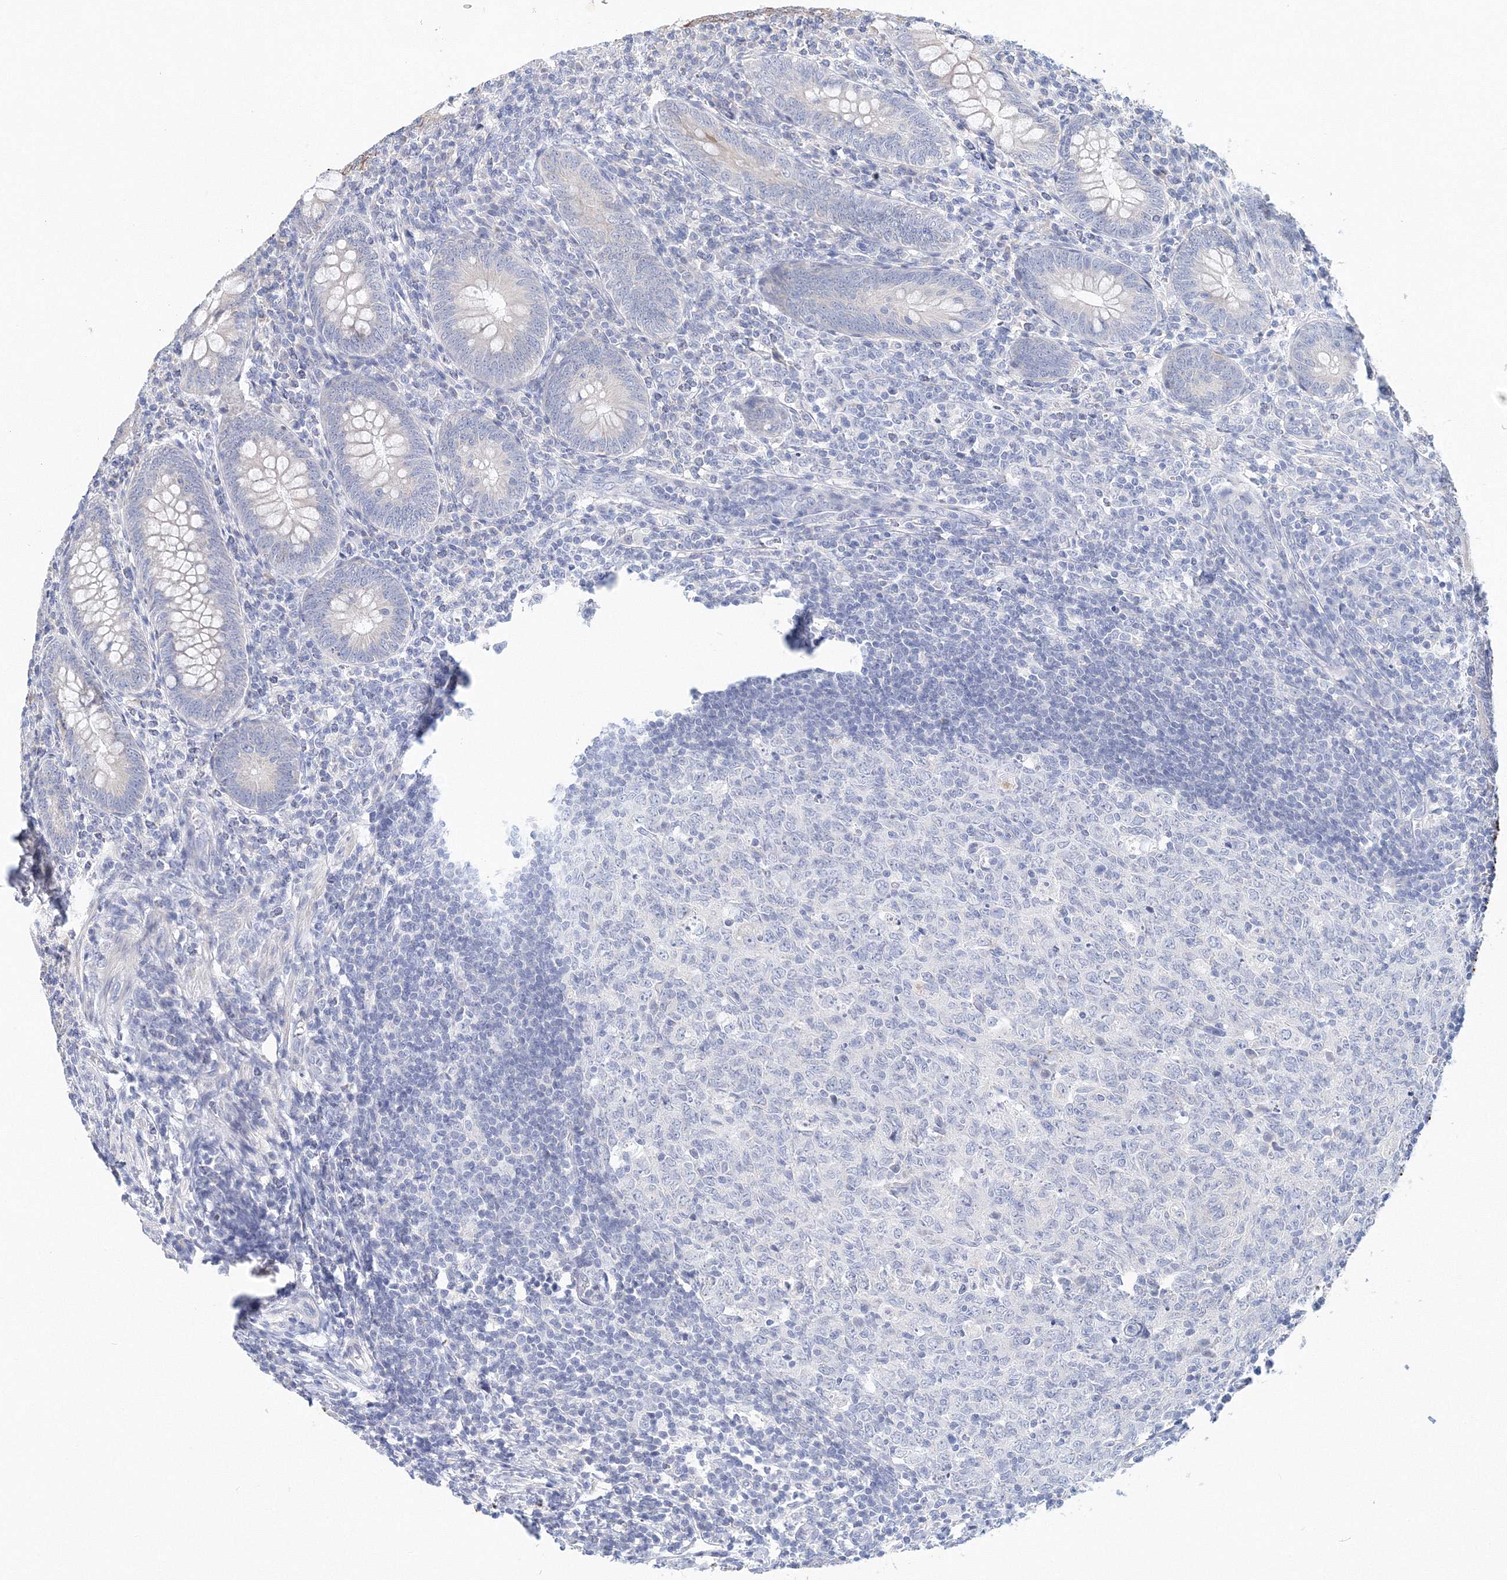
{"staining": {"intensity": "moderate", "quantity": "<25%", "location": "cytoplasmic/membranous"}, "tissue": "appendix", "cell_type": "Glandular cells", "image_type": "normal", "snomed": [{"axis": "morphology", "description": "Normal tissue, NOS"}, {"axis": "topography", "description": "Appendix"}], "caption": "IHC of benign human appendix exhibits low levels of moderate cytoplasmic/membranous expression in approximately <25% of glandular cells.", "gene": "LRRIQ4", "patient": {"sex": "male", "age": 14}}